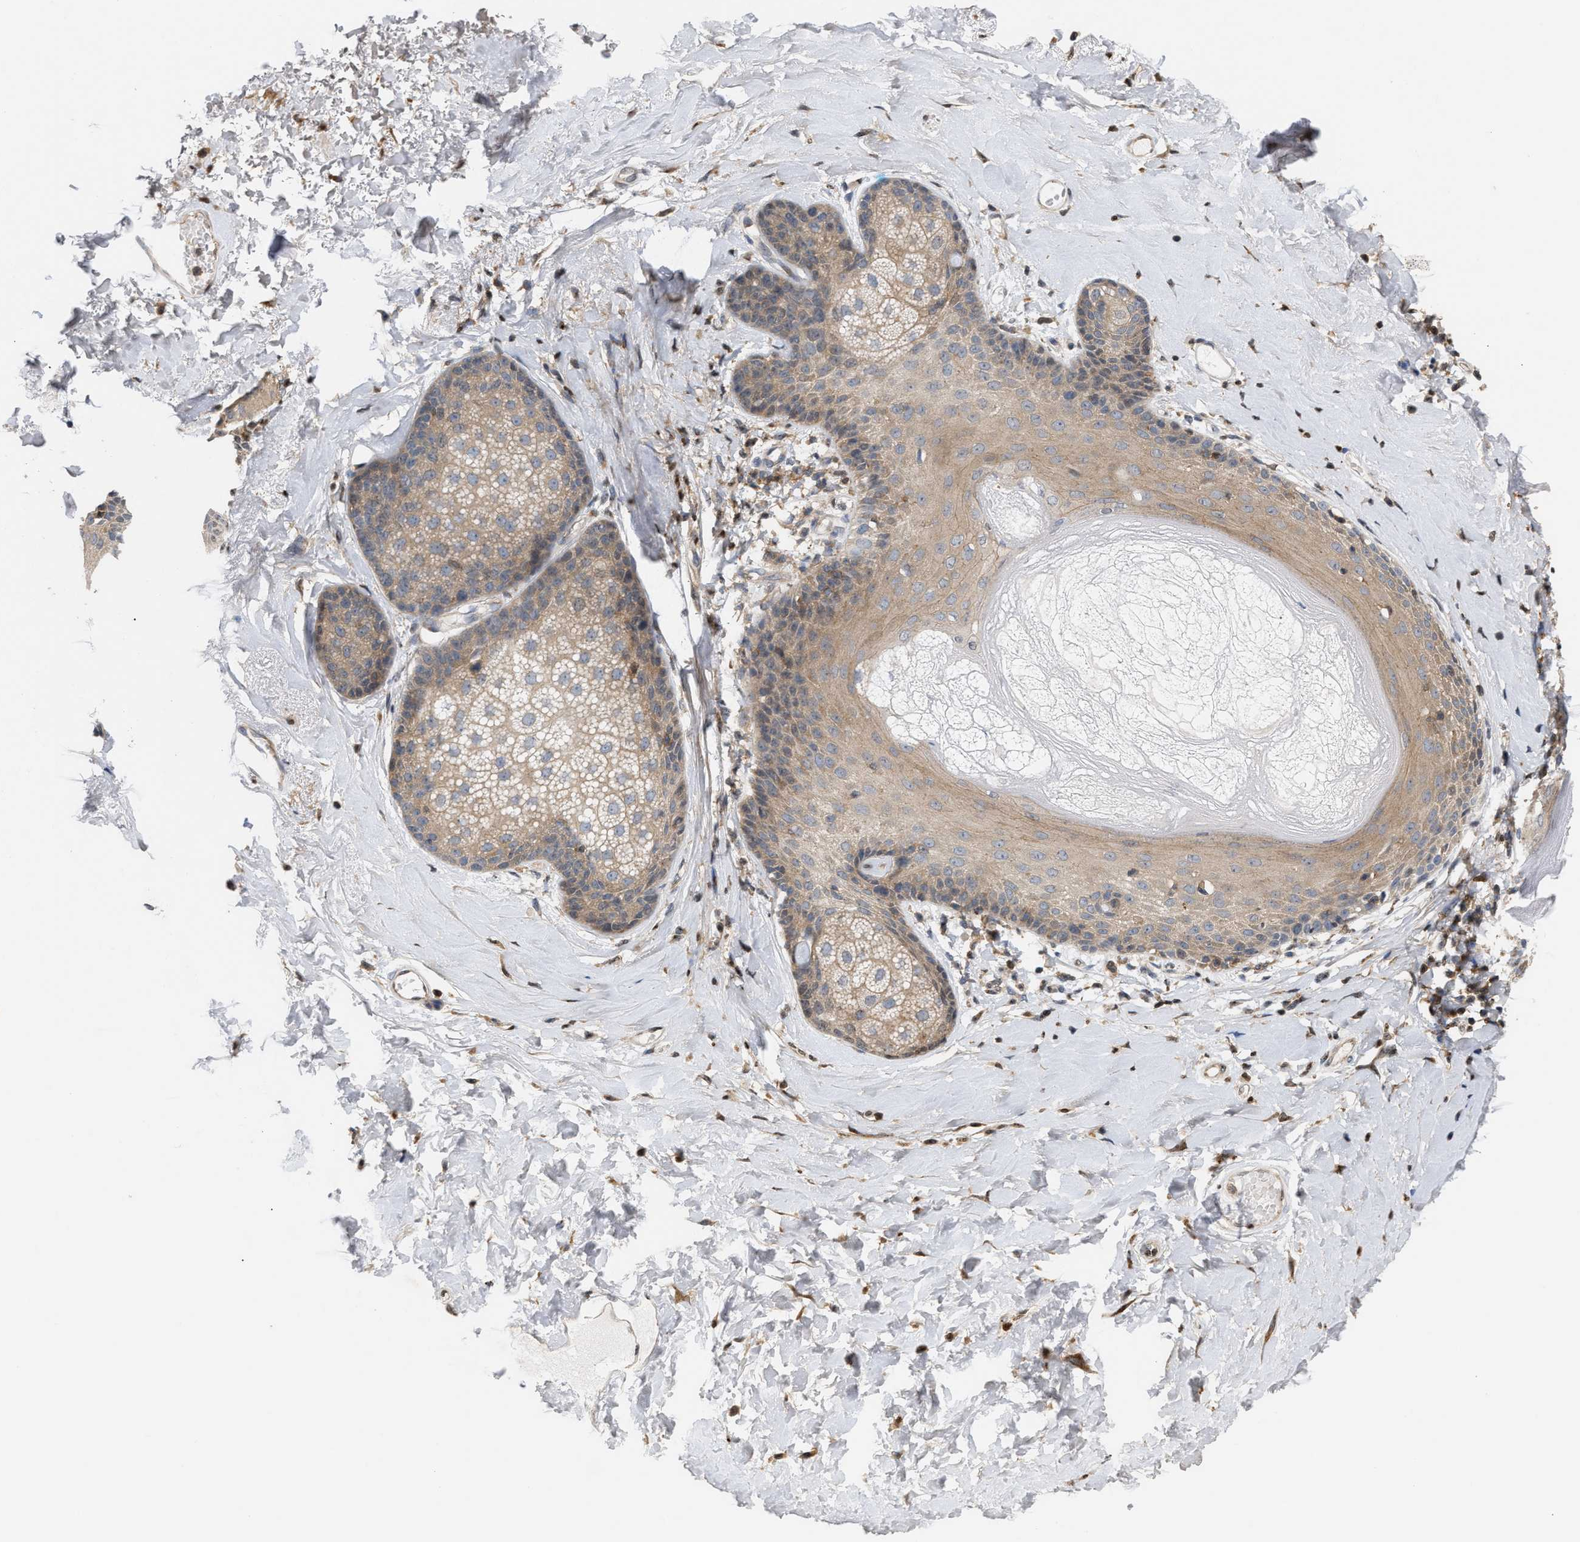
{"staining": {"intensity": "moderate", "quantity": ">75%", "location": "cytoplasmic/membranous"}, "tissue": "skin", "cell_type": "Epidermal cells", "image_type": "normal", "snomed": [{"axis": "morphology", "description": "Normal tissue, NOS"}, {"axis": "topography", "description": "Anal"}], "caption": "Epidermal cells show medium levels of moderate cytoplasmic/membranous positivity in approximately >75% of cells in benign skin. The staining was performed using DAB, with brown indicating positive protein expression. Nuclei are stained blue with hematoxylin.", "gene": "DBNL", "patient": {"sex": "male", "age": 69}}